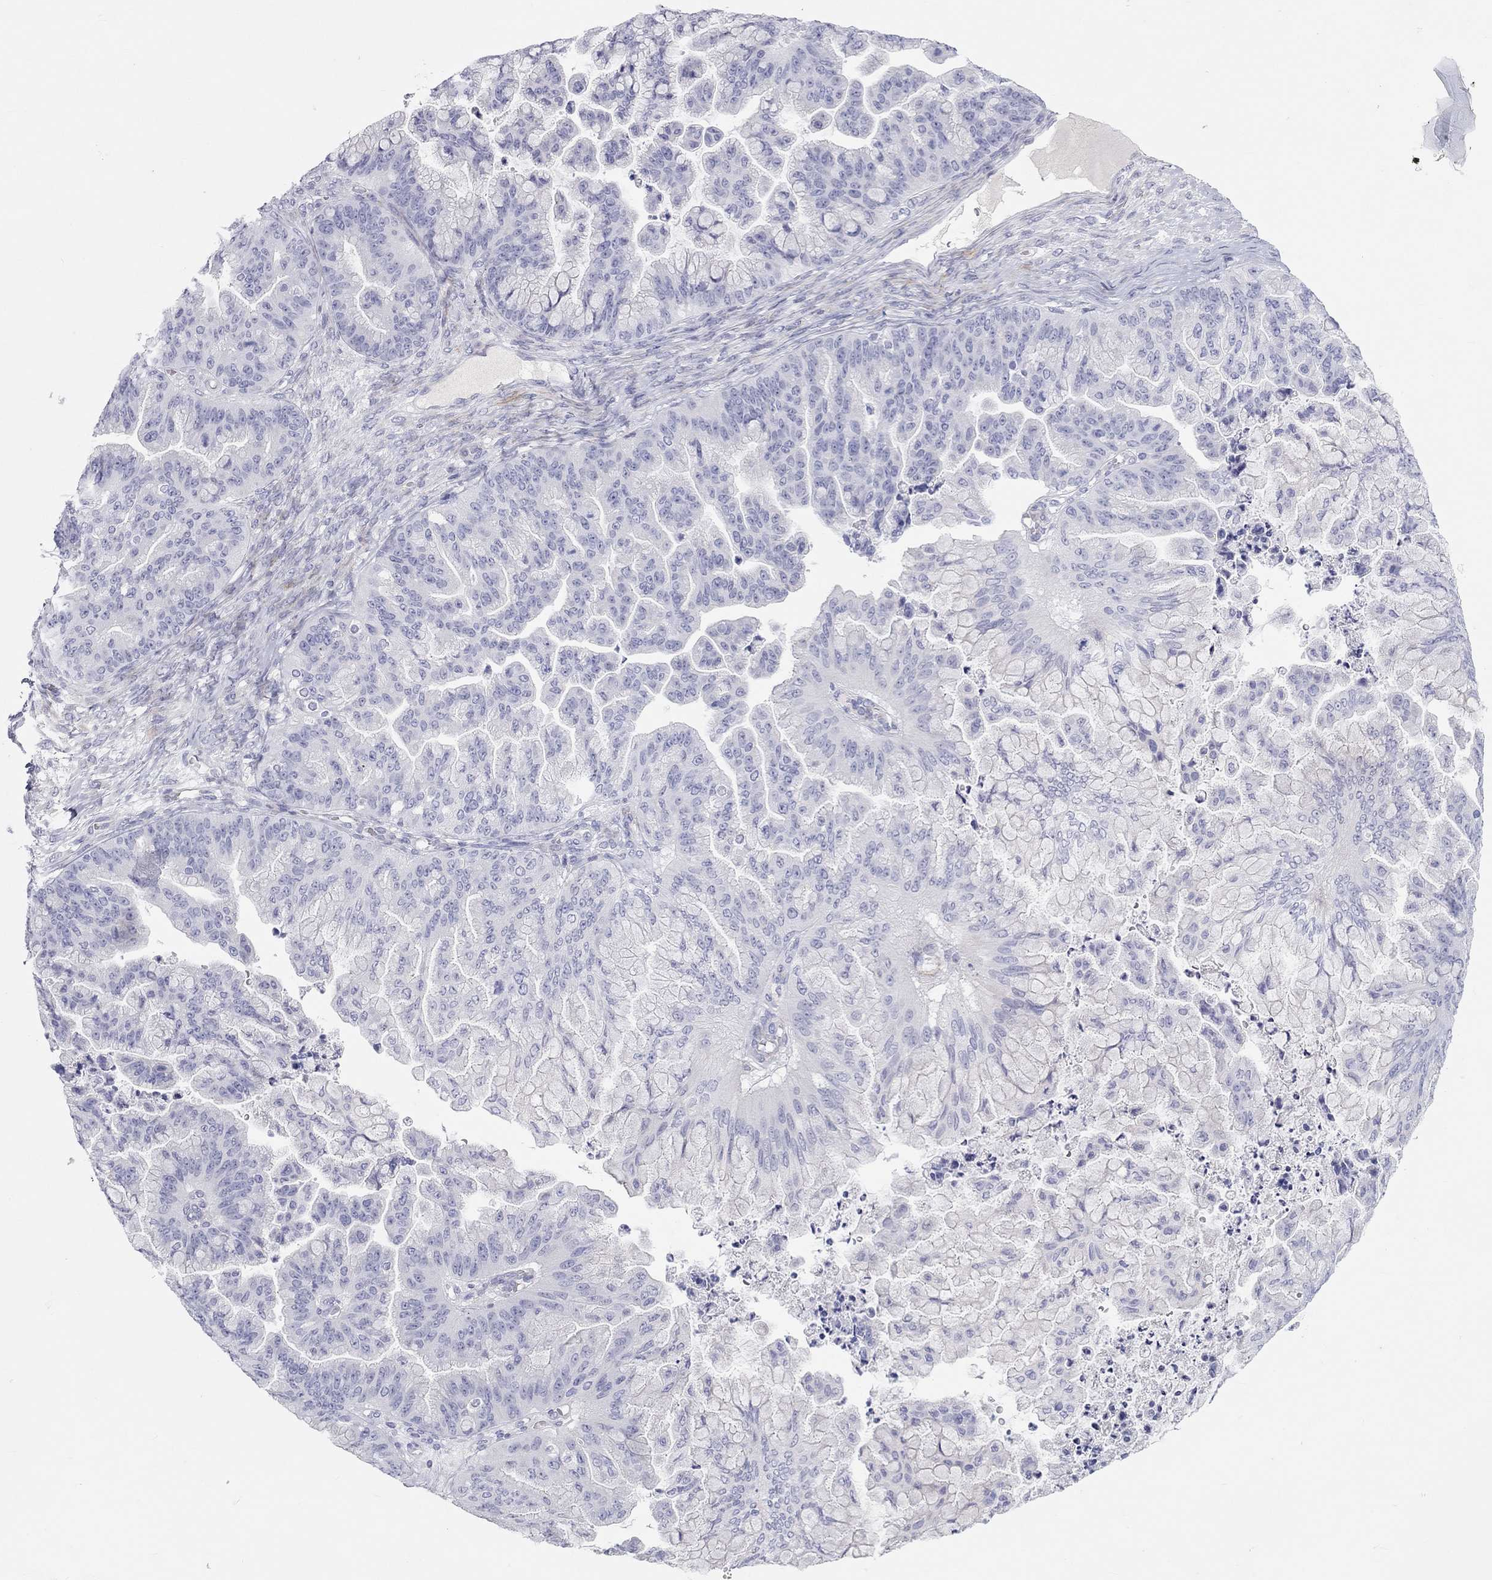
{"staining": {"intensity": "negative", "quantity": "none", "location": "none"}, "tissue": "ovarian cancer", "cell_type": "Tumor cells", "image_type": "cancer", "snomed": [{"axis": "morphology", "description": "Cystadenocarcinoma, mucinous, NOS"}, {"axis": "topography", "description": "Ovary"}], "caption": "Tumor cells are negative for brown protein staining in ovarian mucinous cystadenocarcinoma.", "gene": "PCDHGC5", "patient": {"sex": "female", "age": 67}}